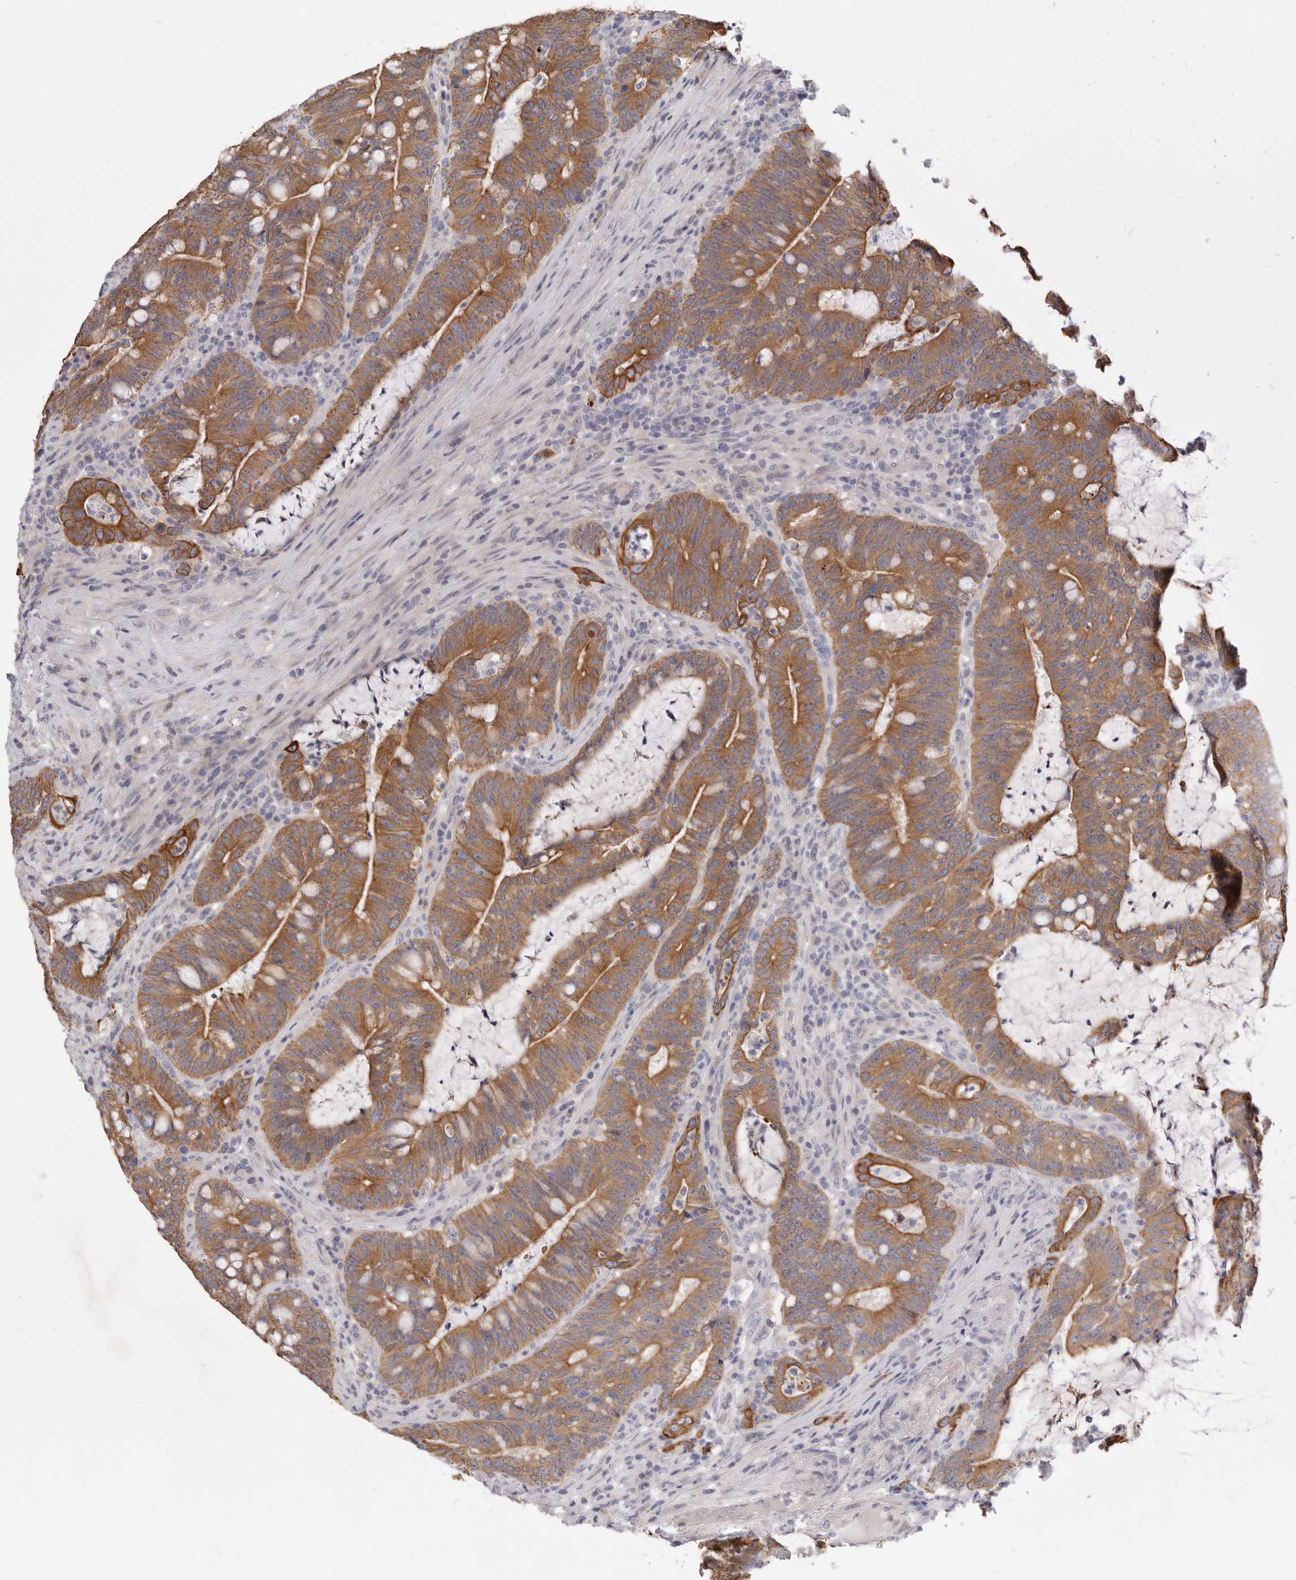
{"staining": {"intensity": "moderate", "quantity": ">75%", "location": "cytoplasmic/membranous"}, "tissue": "colorectal cancer", "cell_type": "Tumor cells", "image_type": "cancer", "snomed": [{"axis": "morphology", "description": "Adenocarcinoma, NOS"}, {"axis": "topography", "description": "Colon"}], "caption": "A photomicrograph of human adenocarcinoma (colorectal) stained for a protein displays moderate cytoplasmic/membranous brown staining in tumor cells.", "gene": "USH1C", "patient": {"sex": "female", "age": 66}}